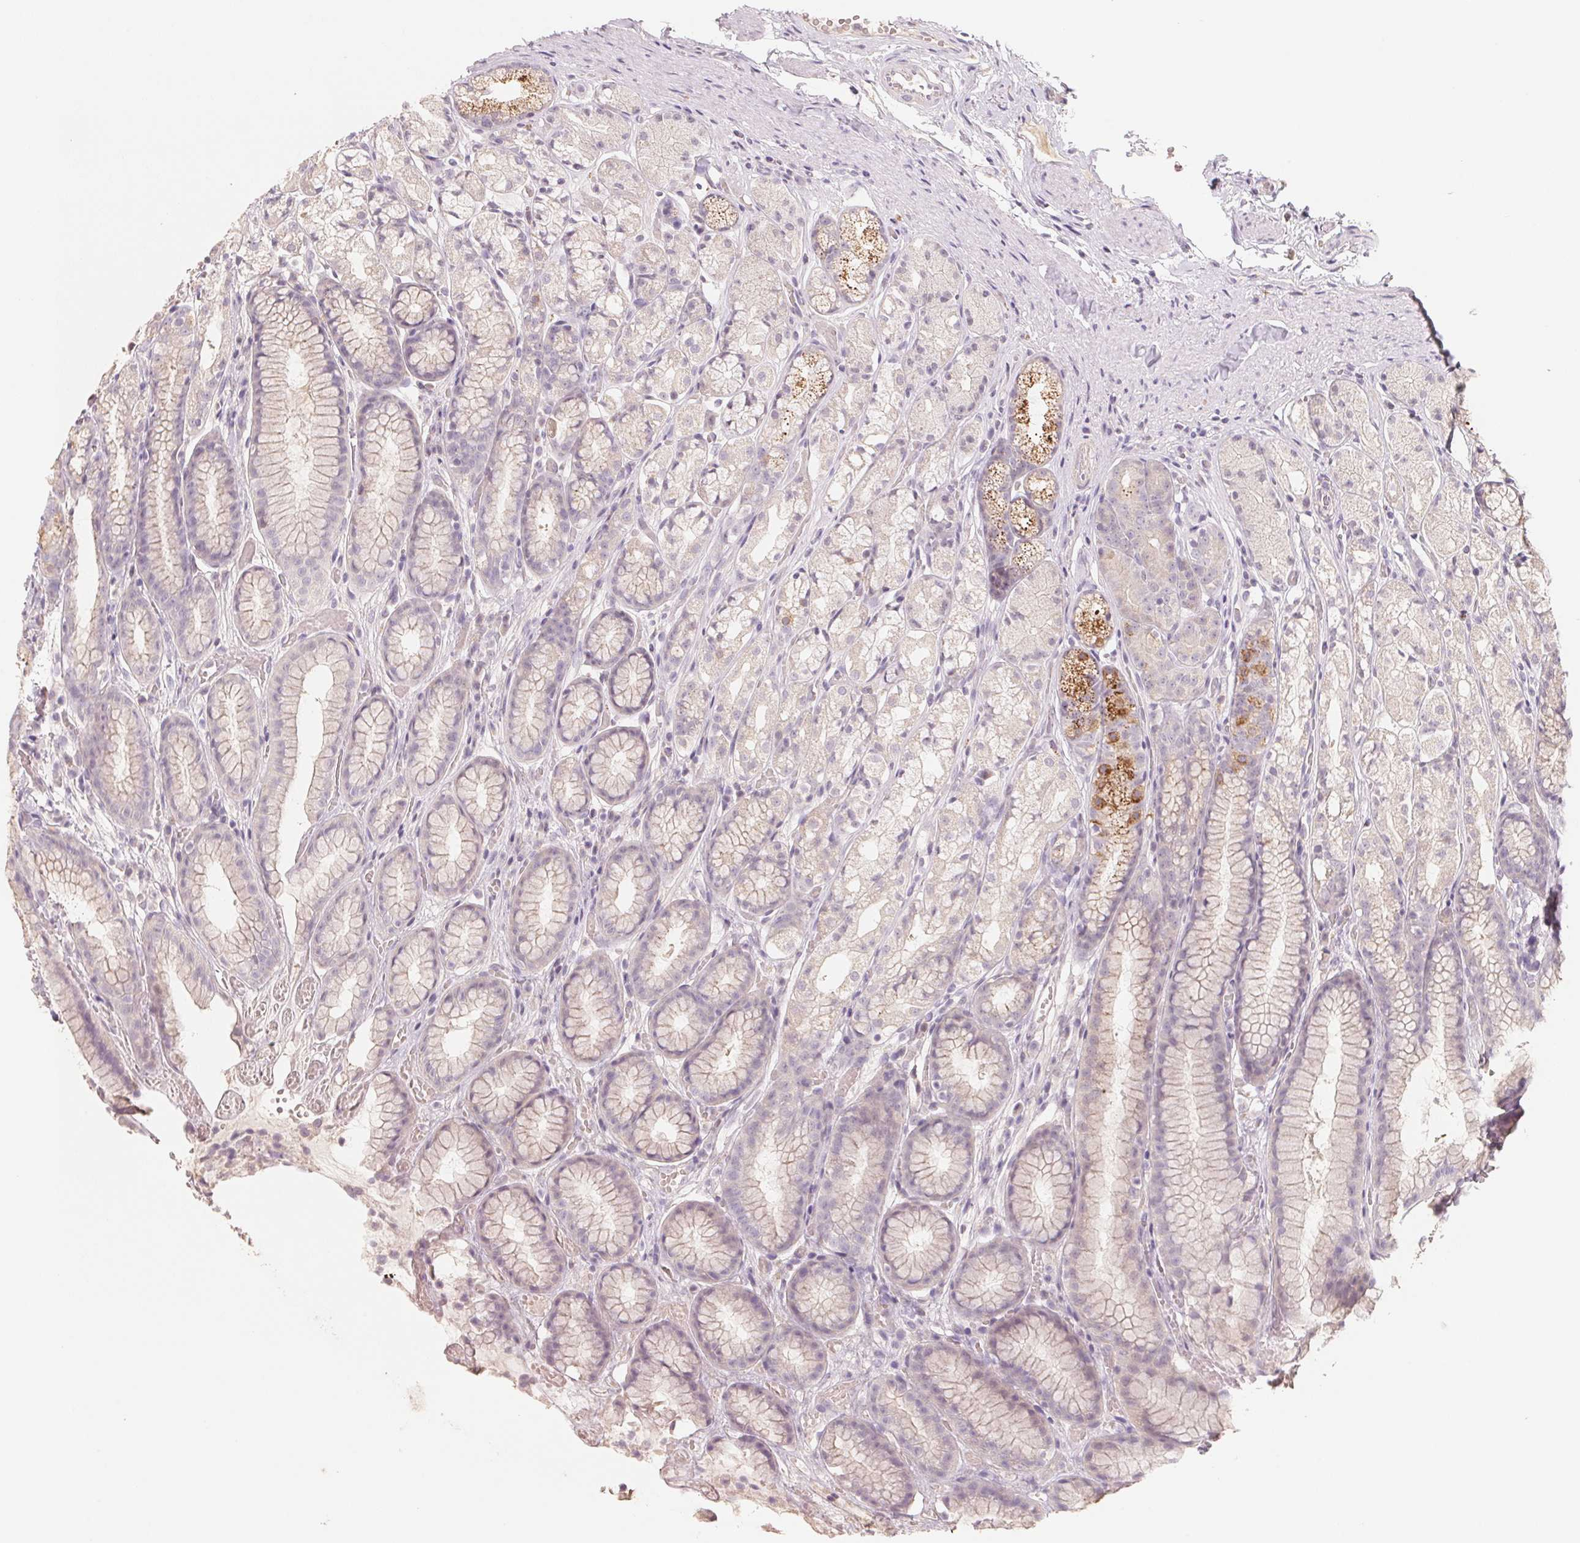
{"staining": {"intensity": "moderate", "quantity": "<25%", "location": "cytoplasmic/membranous"}, "tissue": "stomach", "cell_type": "Glandular cells", "image_type": "normal", "snomed": [{"axis": "morphology", "description": "Normal tissue, NOS"}, {"axis": "topography", "description": "Stomach"}], "caption": "Protein analysis of benign stomach shows moderate cytoplasmic/membranous staining in approximately <25% of glandular cells. (DAB IHC with brightfield microscopy, high magnification).", "gene": "TREH", "patient": {"sex": "male", "age": 70}}